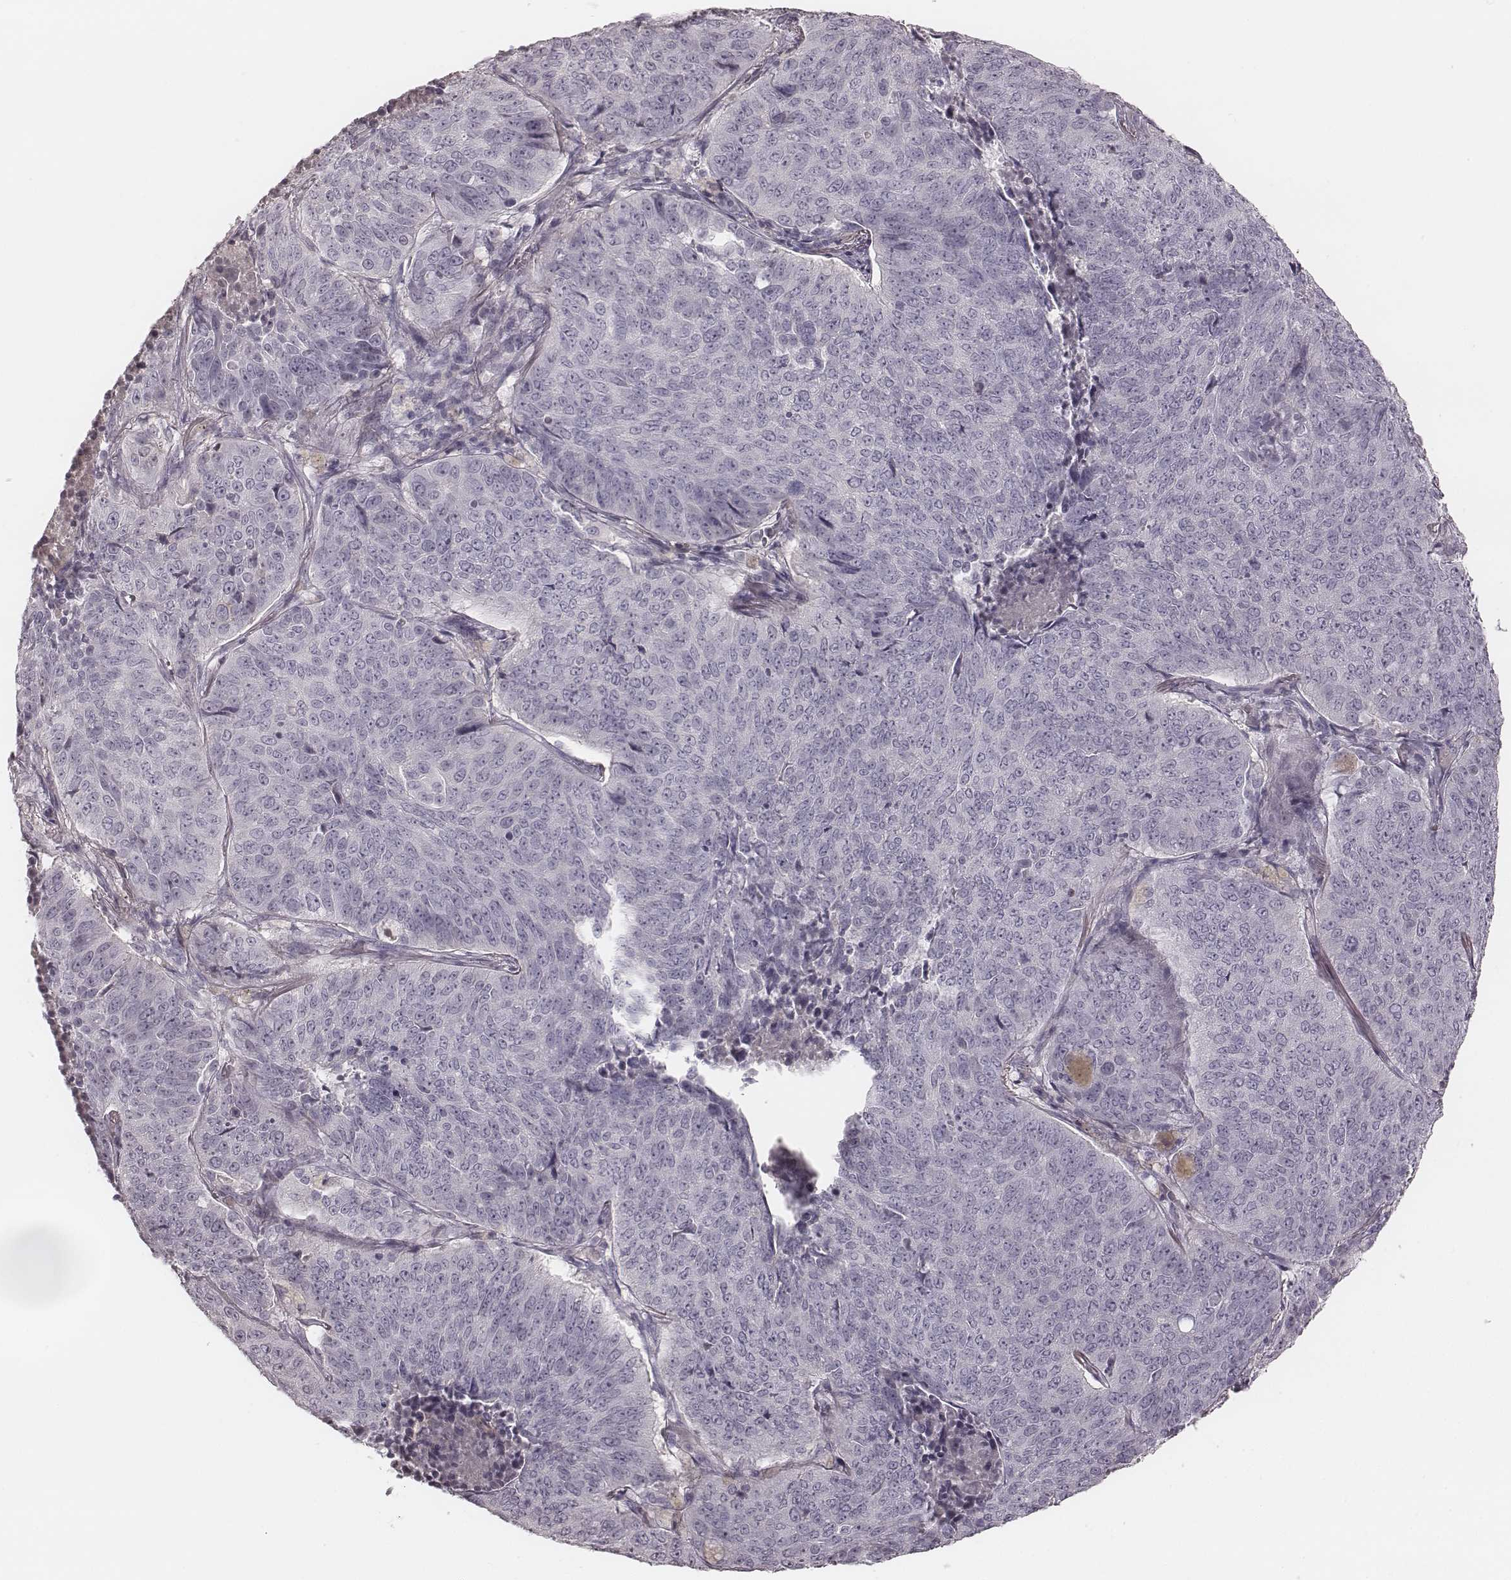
{"staining": {"intensity": "negative", "quantity": "none", "location": "none"}, "tissue": "lung cancer", "cell_type": "Tumor cells", "image_type": "cancer", "snomed": [{"axis": "morphology", "description": "Normal tissue, NOS"}, {"axis": "morphology", "description": "Squamous cell carcinoma, NOS"}, {"axis": "topography", "description": "Bronchus"}, {"axis": "topography", "description": "Lung"}], "caption": "DAB immunohistochemical staining of squamous cell carcinoma (lung) exhibits no significant expression in tumor cells. Brightfield microscopy of immunohistochemistry (IHC) stained with DAB (3,3'-diaminobenzidine) (brown) and hematoxylin (blue), captured at high magnification.", "gene": "SMIM24", "patient": {"sex": "male", "age": 64}}